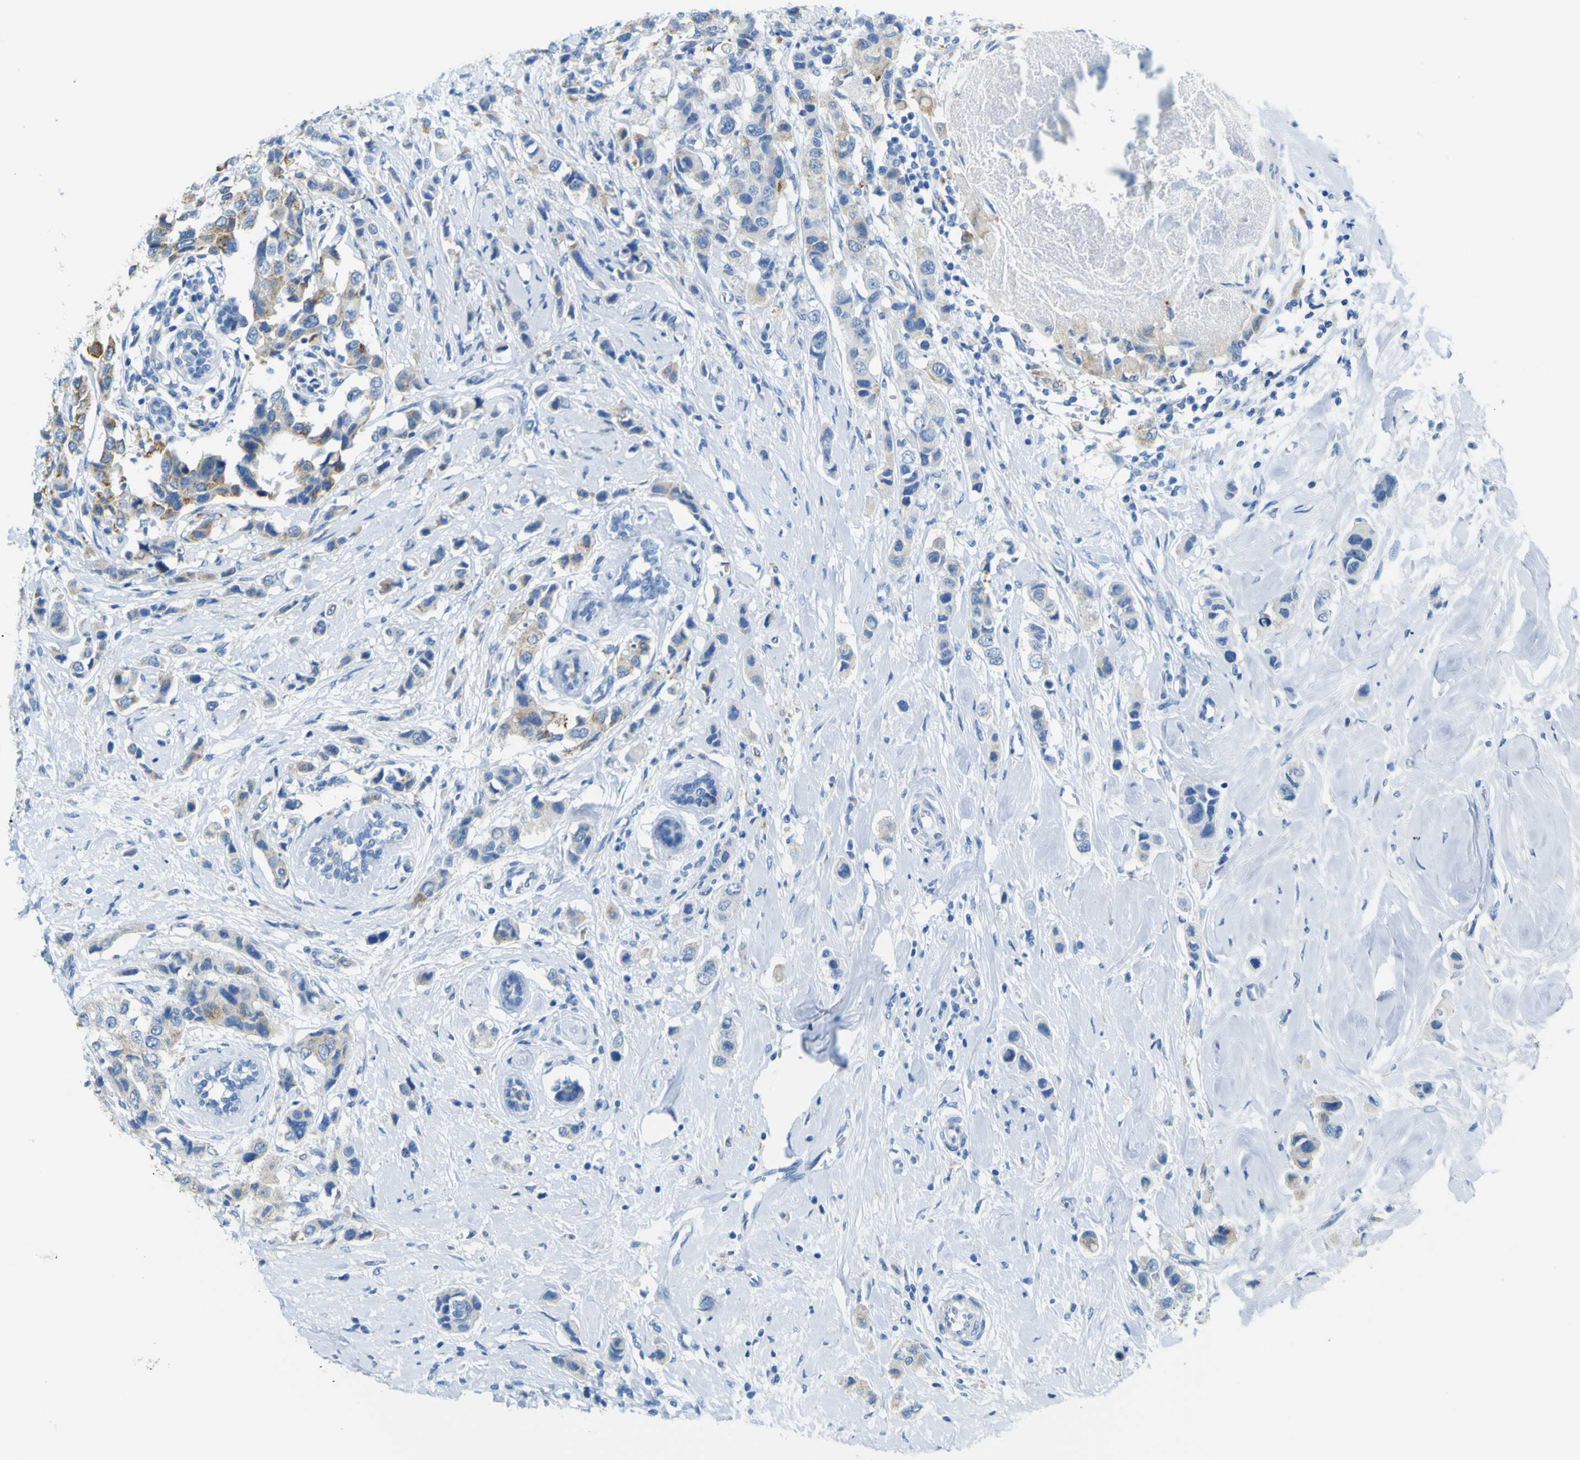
{"staining": {"intensity": "moderate", "quantity": "25%-75%", "location": "cytoplasmic/membranous"}, "tissue": "breast cancer", "cell_type": "Tumor cells", "image_type": "cancer", "snomed": [{"axis": "morphology", "description": "Normal tissue, NOS"}, {"axis": "morphology", "description": "Duct carcinoma"}, {"axis": "topography", "description": "Breast"}], "caption": "An image of breast cancer (infiltrating ductal carcinoma) stained for a protein displays moderate cytoplasmic/membranous brown staining in tumor cells.", "gene": "ACSL1", "patient": {"sex": "female", "age": 50}}